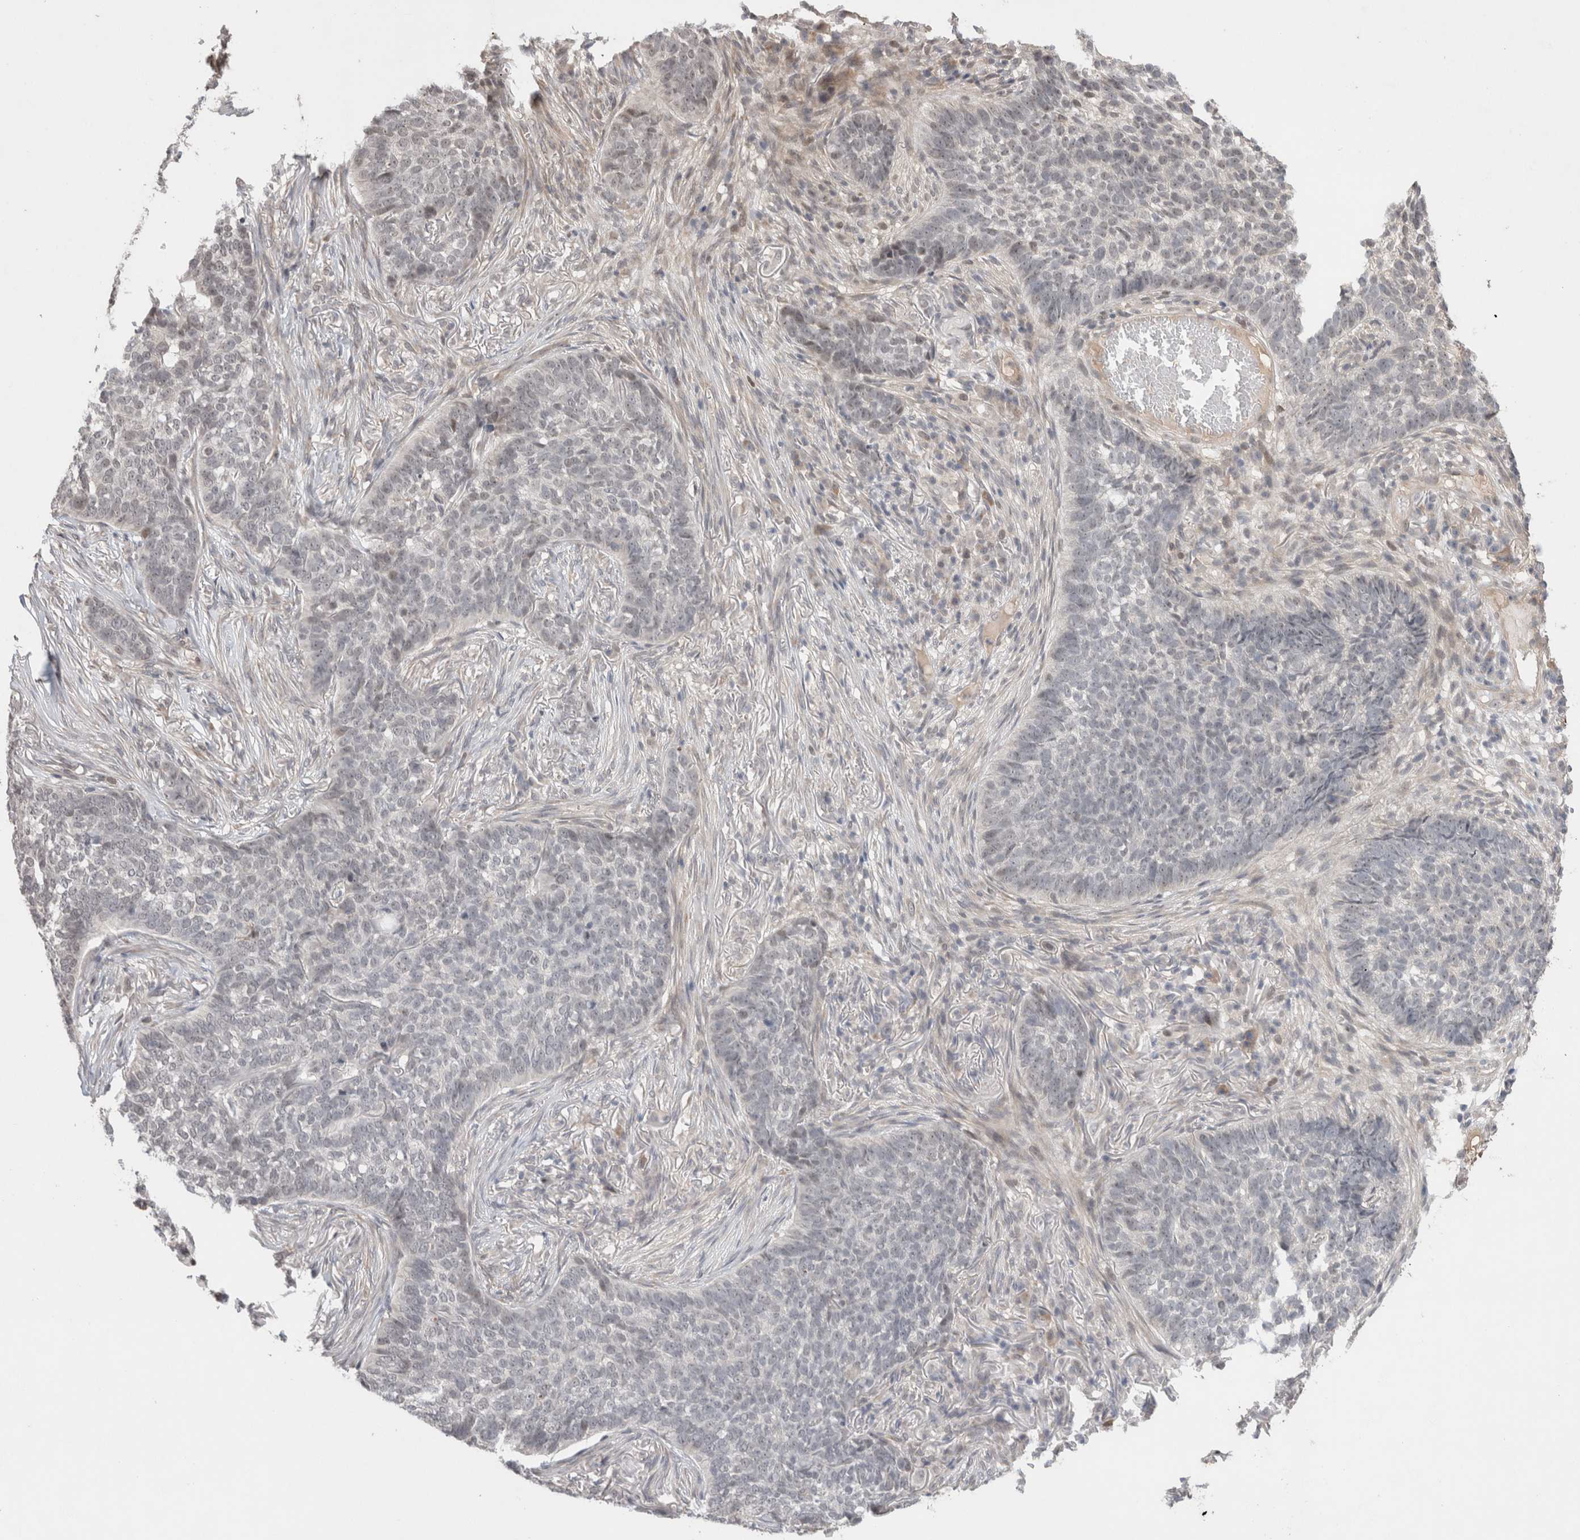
{"staining": {"intensity": "negative", "quantity": "none", "location": "none"}, "tissue": "skin cancer", "cell_type": "Tumor cells", "image_type": "cancer", "snomed": [{"axis": "morphology", "description": "Basal cell carcinoma"}, {"axis": "topography", "description": "Skin"}], "caption": "DAB (3,3'-diaminobenzidine) immunohistochemical staining of human basal cell carcinoma (skin) demonstrates no significant expression in tumor cells. The staining was performed using DAB to visualize the protein expression in brown, while the nuclei were stained in blue with hematoxylin (Magnification: 20x).", "gene": "SYDE2", "patient": {"sex": "male", "age": 85}}